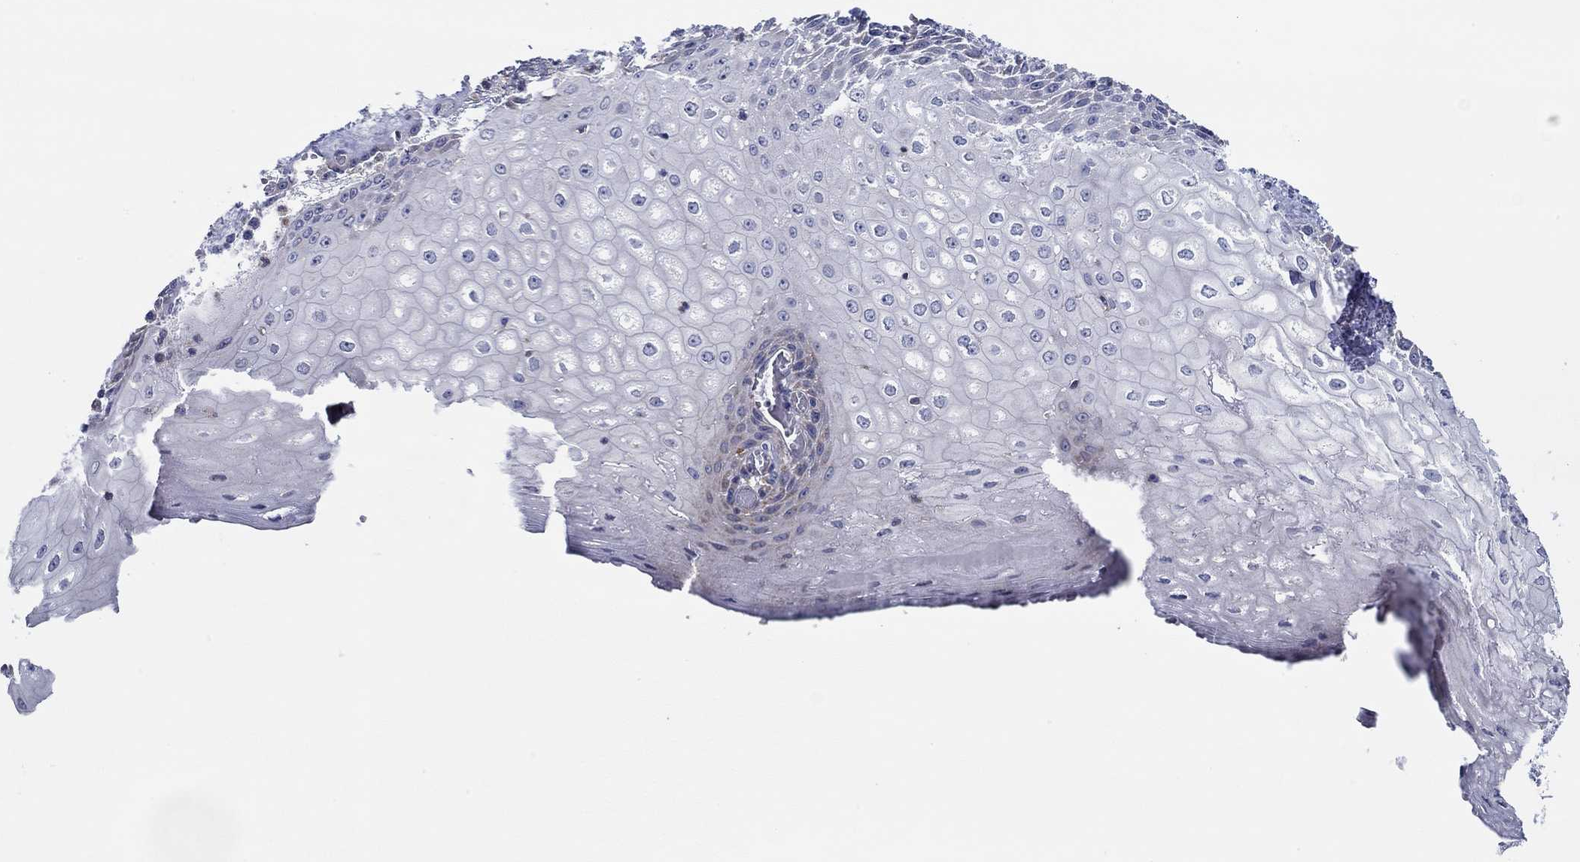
{"staining": {"intensity": "negative", "quantity": "none", "location": "none"}, "tissue": "esophagus", "cell_type": "Squamous epithelial cells", "image_type": "normal", "snomed": [{"axis": "morphology", "description": "Normal tissue, NOS"}, {"axis": "topography", "description": "Esophagus"}], "caption": "A high-resolution histopathology image shows immunohistochemistry staining of normal esophagus, which exhibits no significant staining in squamous epithelial cells. (Stains: DAB immunohistochemistry with hematoxylin counter stain, Microscopy: brightfield microscopy at high magnification).", "gene": "CFAP61", "patient": {"sex": "male", "age": 58}}